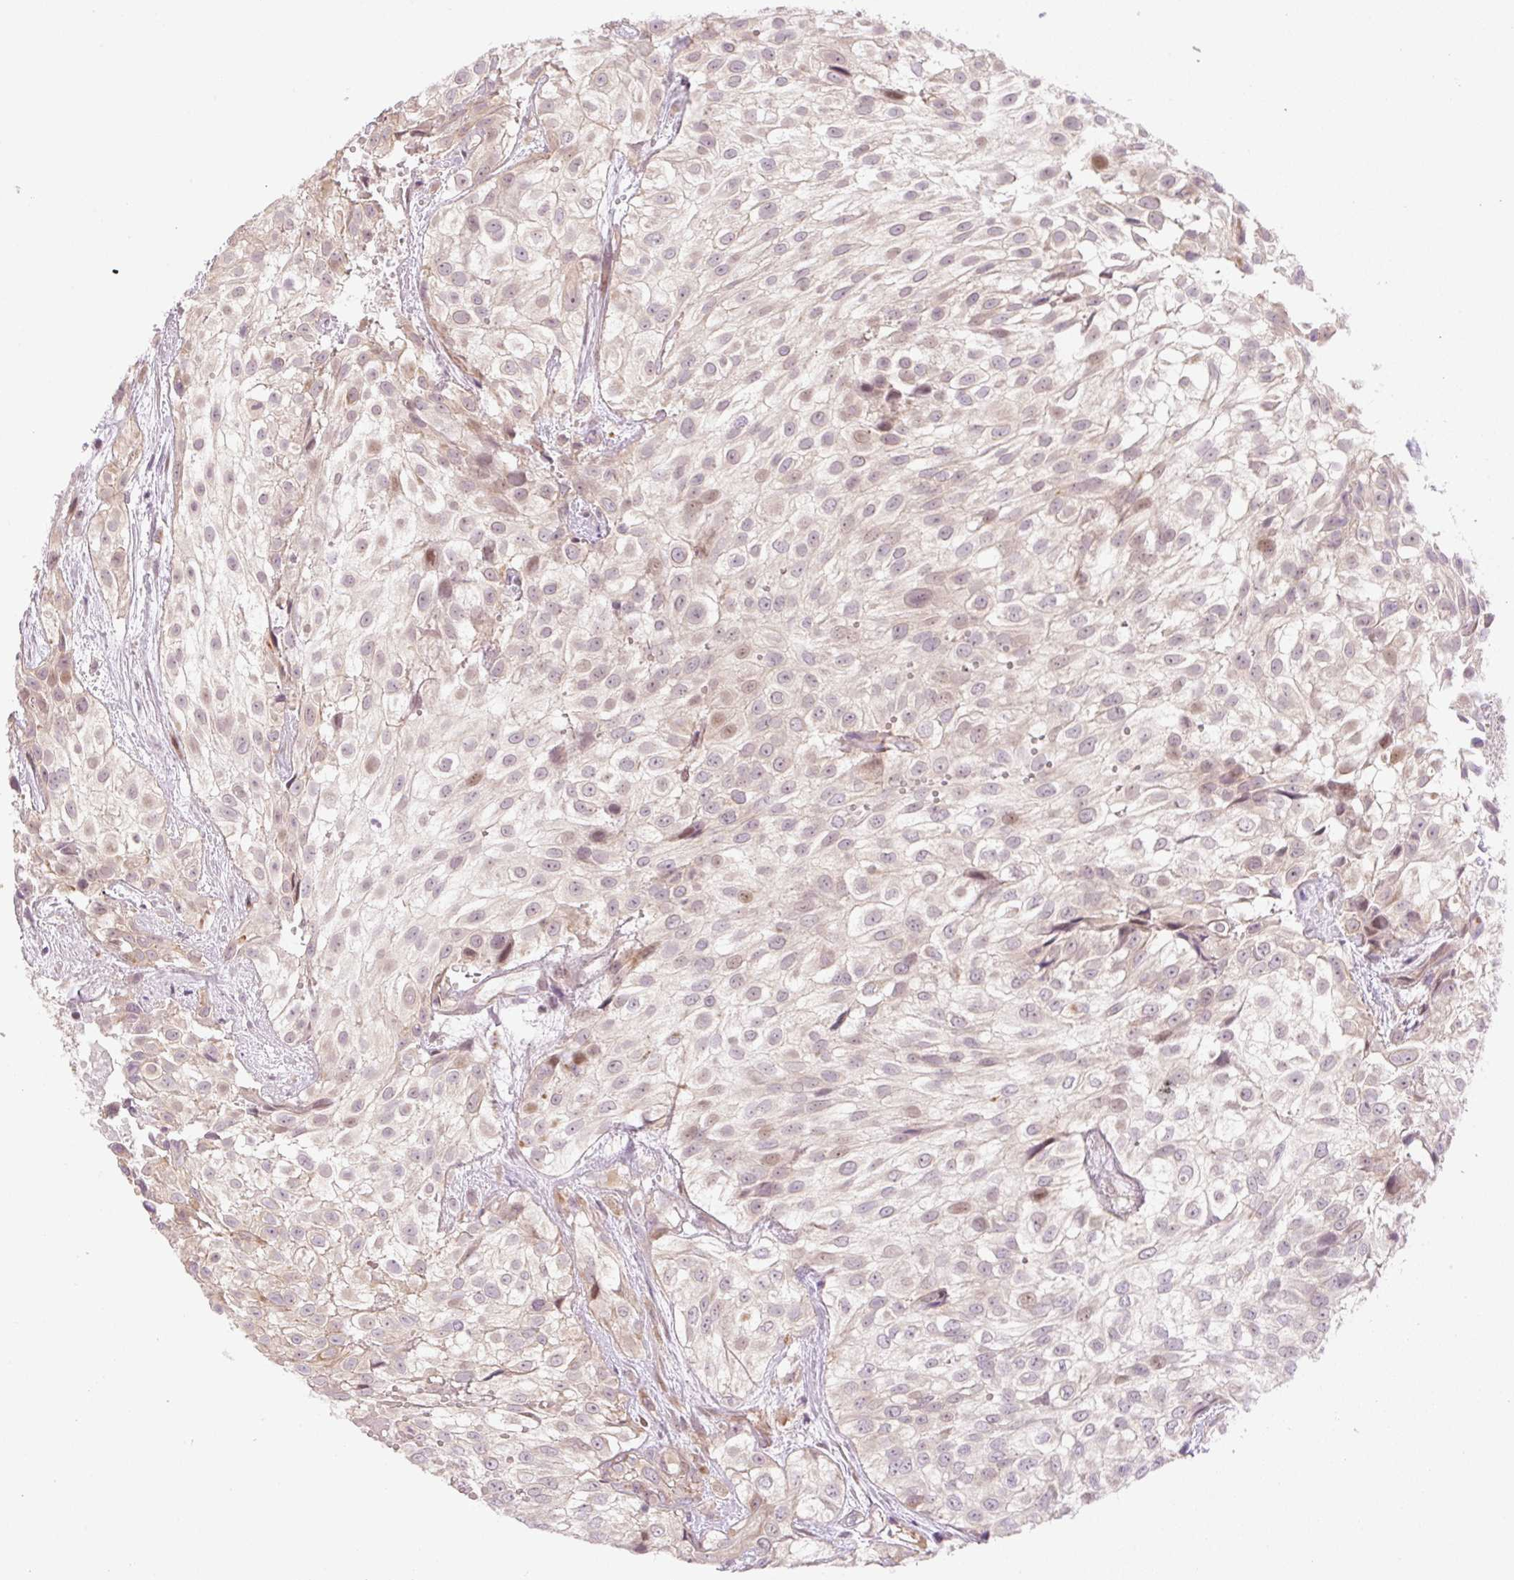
{"staining": {"intensity": "weak", "quantity": "<25%", "location": "cytoplasmic/membranous,nuclear"}, "tissue": "urothelial cancer", "cell_type": "Tumor cells", "image_type": "cancer", "snomed": [{"axis": "morphology", "description": "Urothelial carcinoma, High grade"}, {"axis": "topography", "description": "Urinary bladder"}], "caption": "Immunohistochemical staining of human urothelial carcinoma (high-grade) displays no significant positivity in tumor cells.", "gene": "ZNF394", "patient": {"sex": "male", "age": 56}}